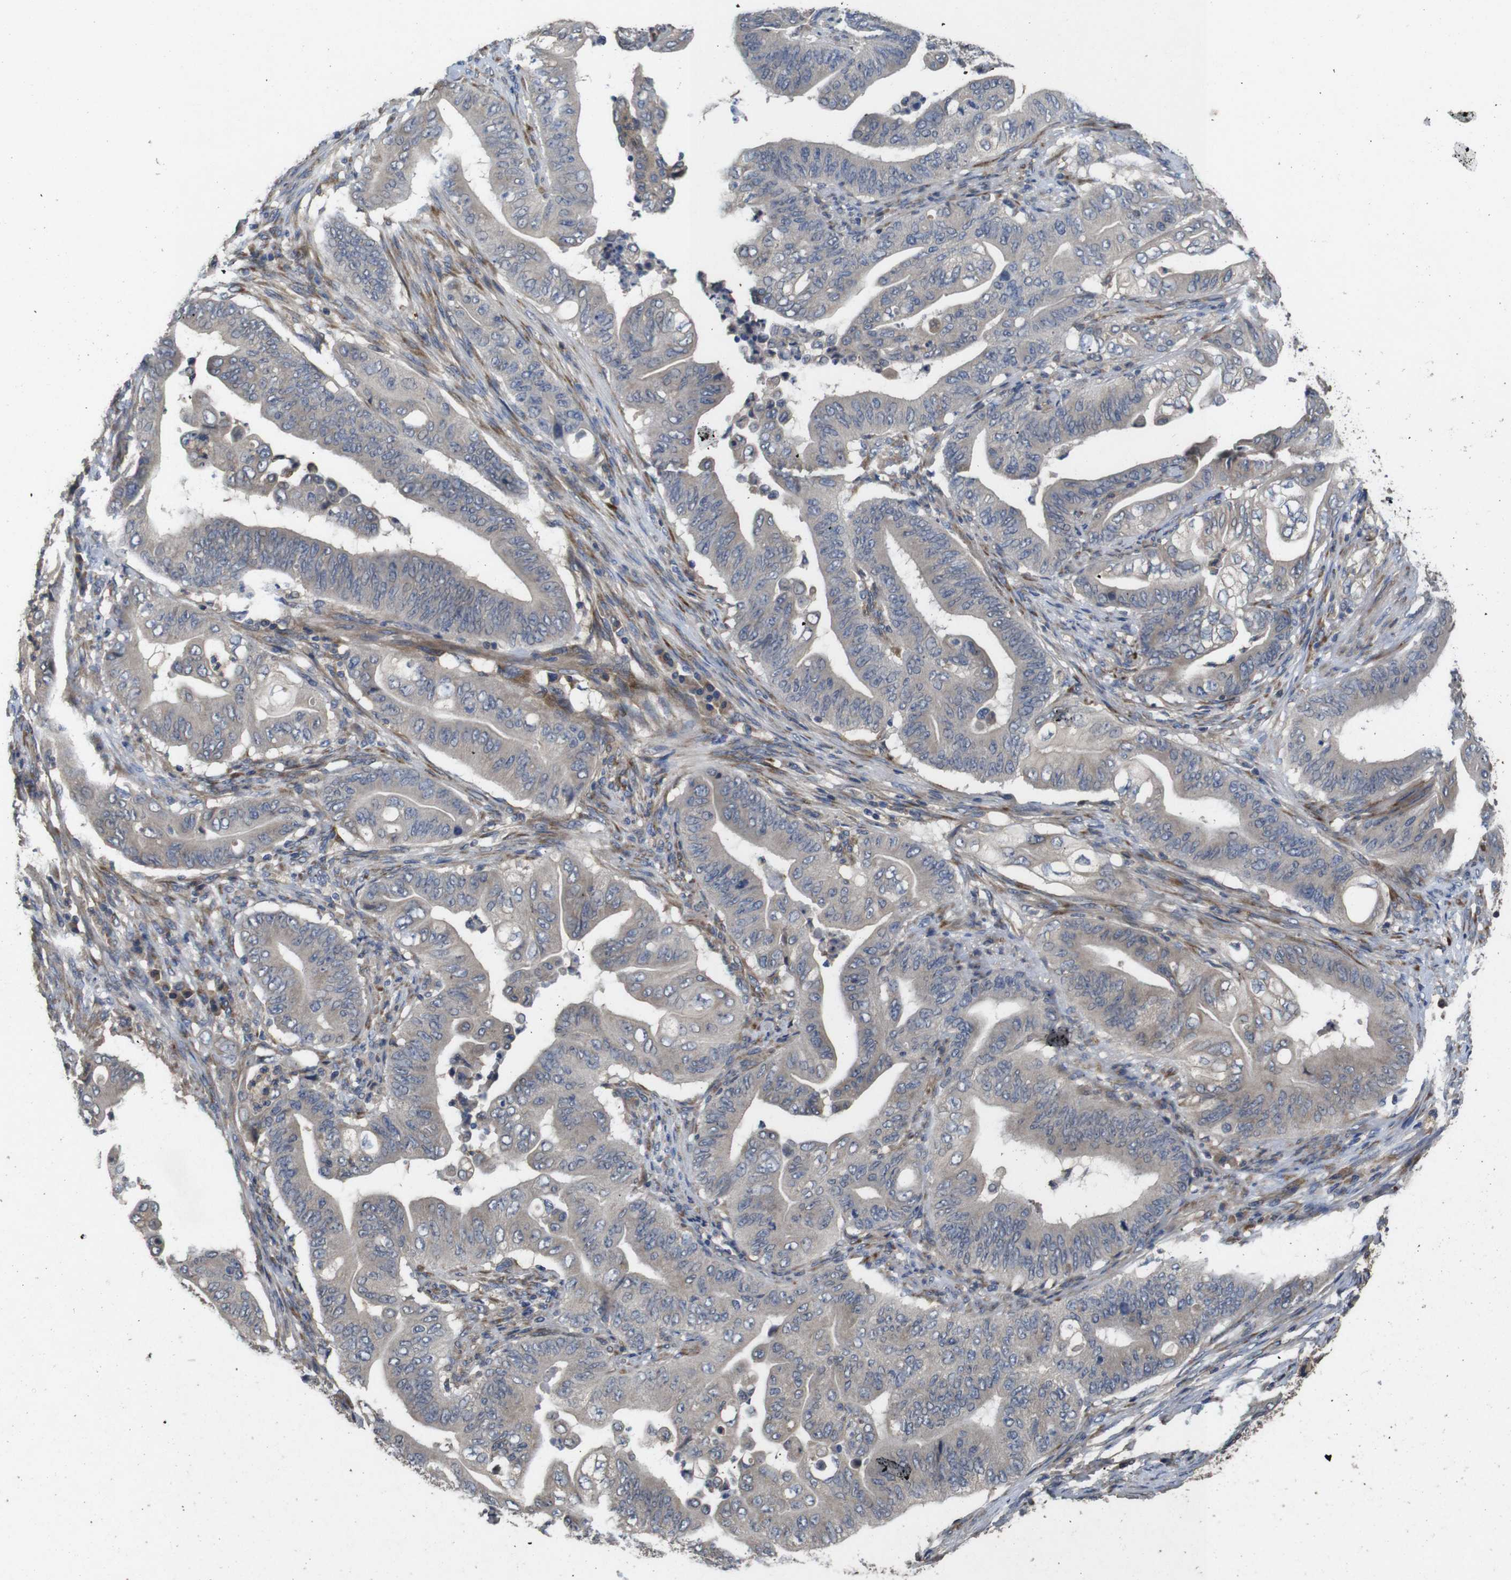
{"staining": {"intensity": "weak", "quantity": ">75%", "location": "cytoplasmic/membranous"}, "tissue": "stomach cancer", "cell_type": "Tumor cells", "image_type": "cancer", "snomed": [{"axis": "morphology", "description": "Adenocarcinoma, NOS"}, {"axis": "topography", "description": "Stomach"}], "caption": "Immunohistochemical staining of human stomach adenocarcinoma displays low levels of weak cytoplasmic/membranous expression in about >75% of tumor cells.", "gene": "ARHGAP24", "patient": {"sex": "female", "age": 73}}